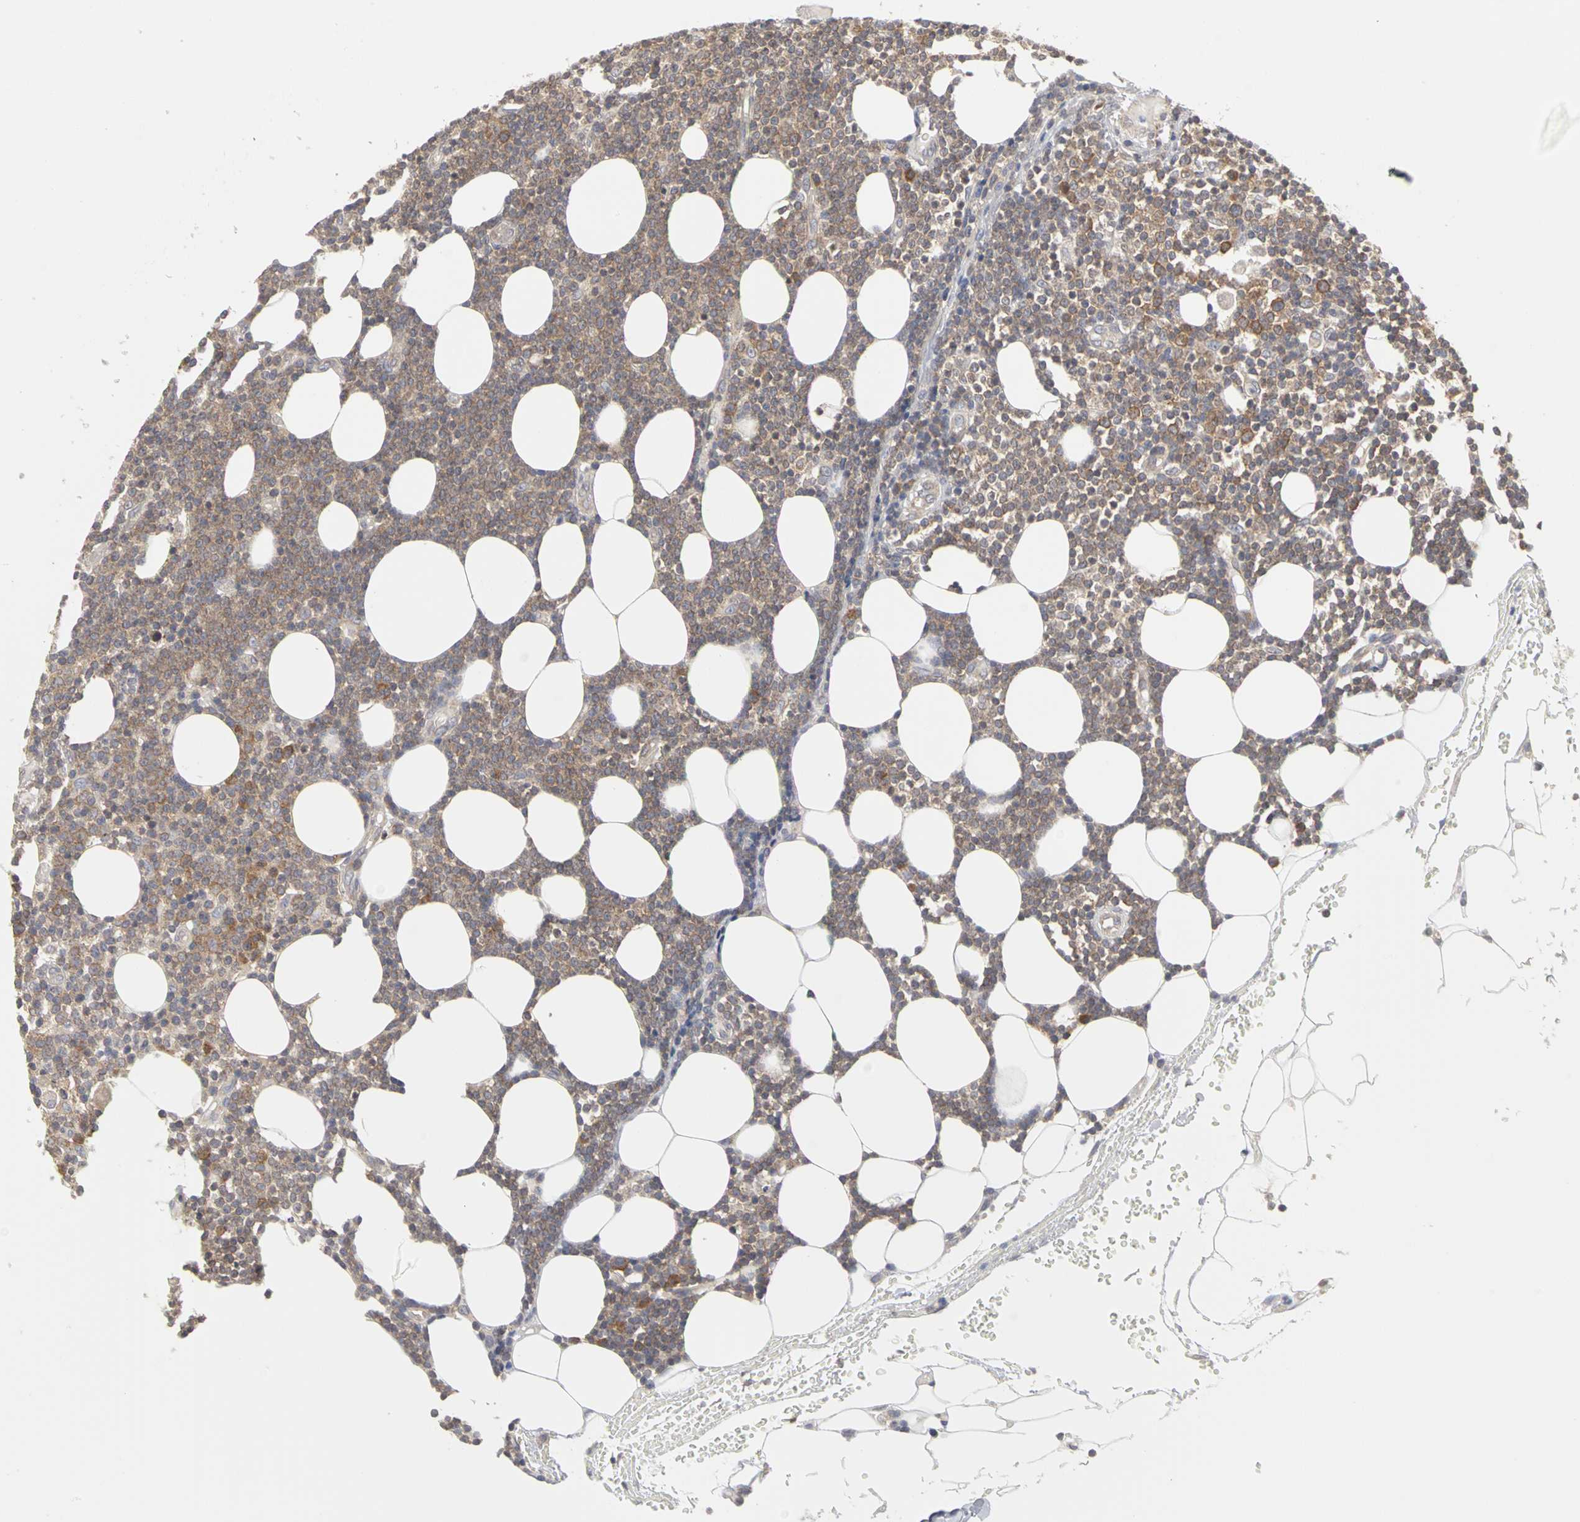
{"staining": {"intensity": "weak", "quantity": ">75%", "location": "cytoplasmic/membranous"}, "tissue": "lymphoma", "cell_type": "Tumor cells", "image_type": "cancer", "snomed": [{"axis": "morphology", "description": "Malignant lymphoma, non-Hodgkin's type, Low grade"}, {"axis": "topography", "description": "Soft tissue"}], "caption": "Immunohistochemistry (IHC) (DAB) staining of human lymphoma exhibits weak cytoplasmic/membranous protein positivity in about >75% of tumor cells.", "gene": "IRAK1", "patient": {"sex": "male", "age": 92}}